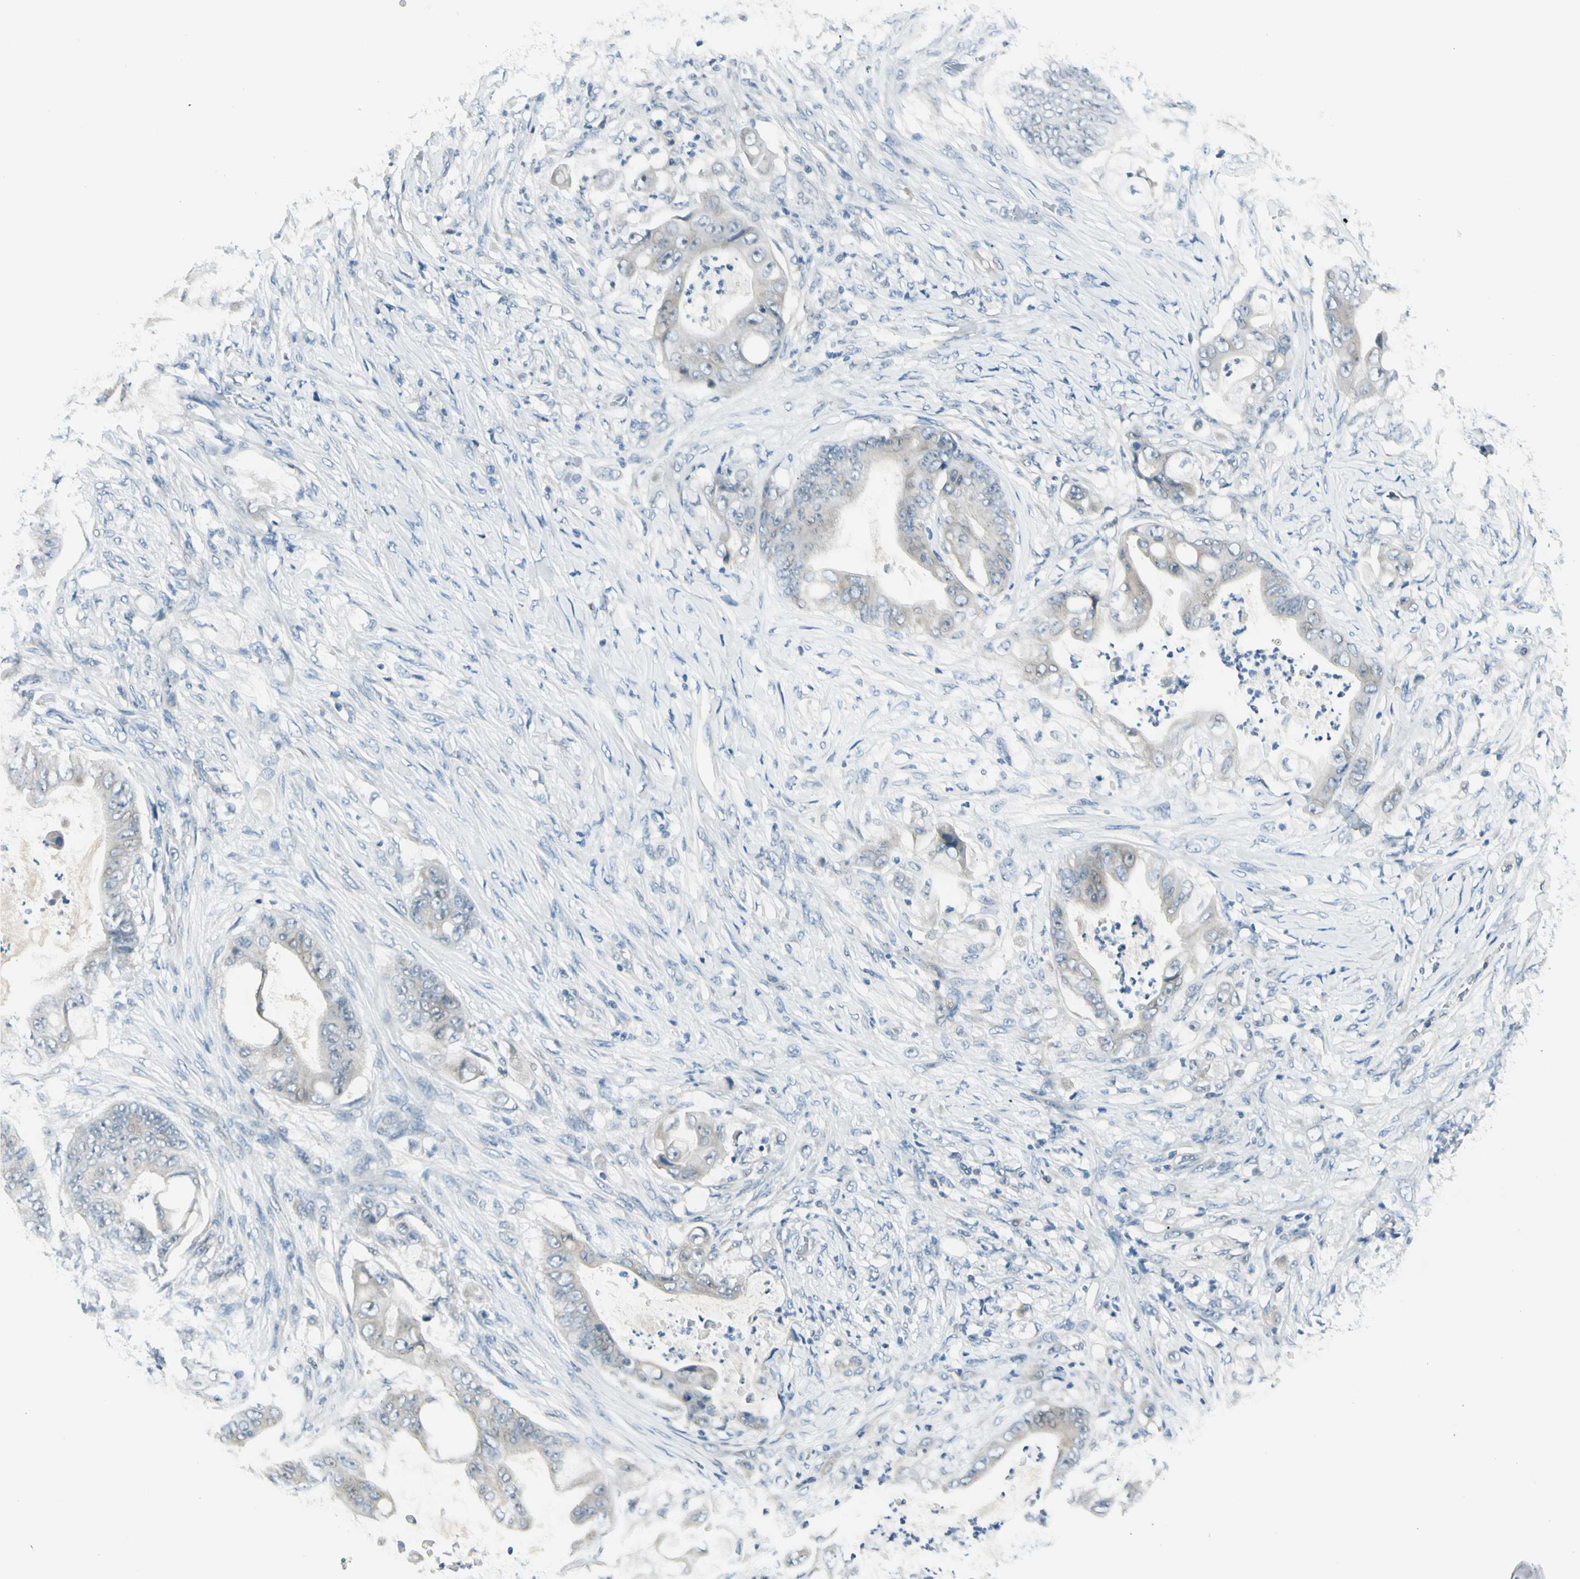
{"staining": {"intensity": "weak", "quantity": "<25%", "location": "cytoplasmic/membranous"}, "tissue": "stomach cancer", "cell_type": "Tumor cells", "image_type": "cancer", "snomed": [{"axis": "morphology", "description": "Adenocarcinoma, NOS"}, {"axis": "topography", "description": "Stomach"}], "caption": "DAB immunohistochemical staining of stomach cancer (adenocarcinoma) shows no significant expression in tumor cells. (DAB (3,3'-diaminobenzidine) IHC, high magnification).", "gene": "ZSCAN1", "patient": {"sex": "female", "age": 73}}